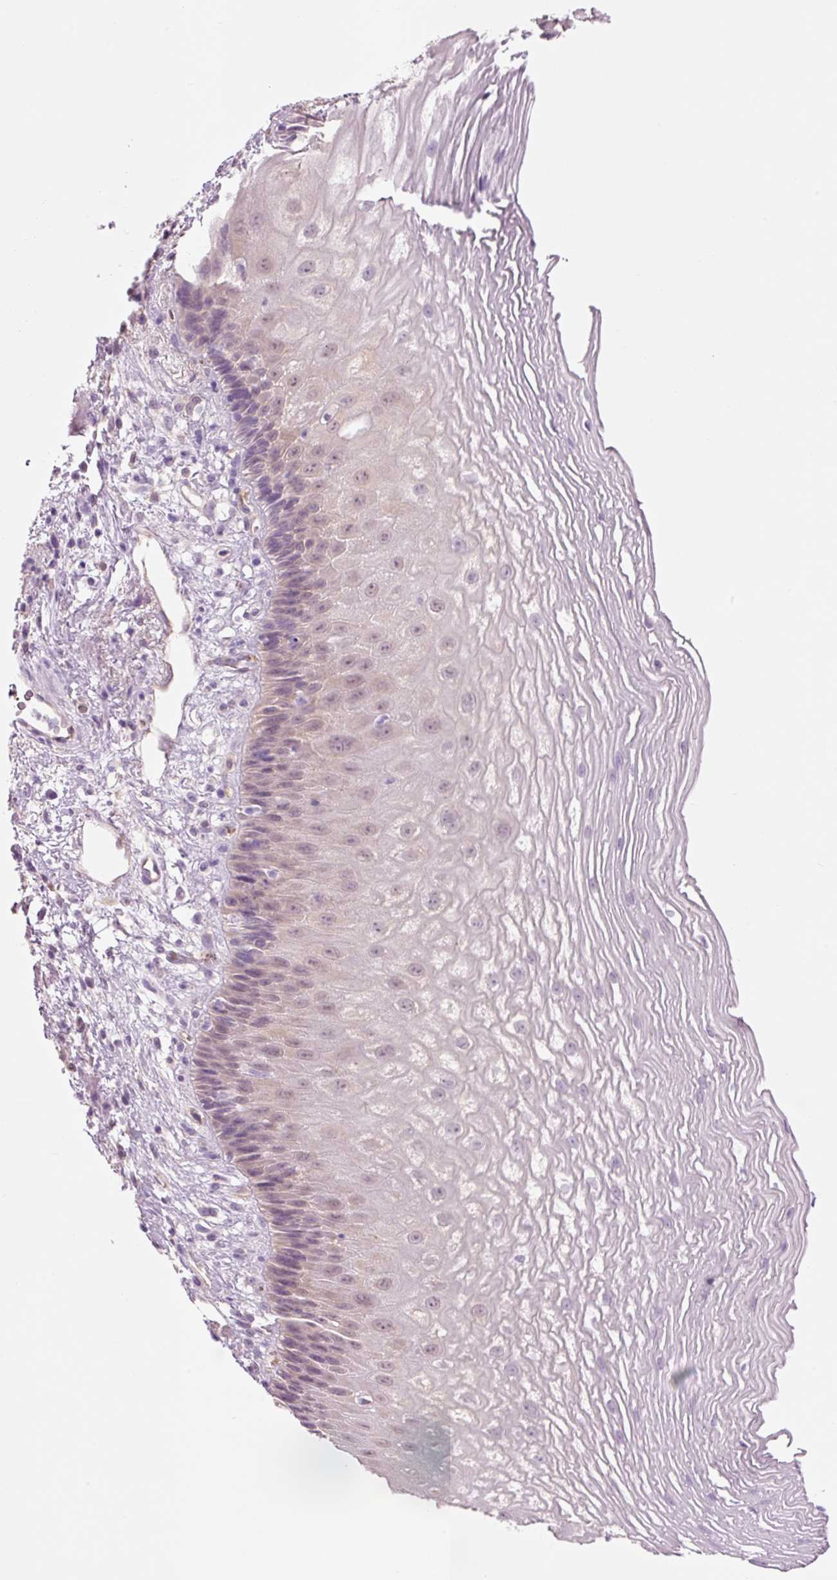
{"staining": {"intensity": "weak", "quantity": "25%-75%", "location": "nuclear"}, "tissue": "esophagus", "cell_type": "Squamous epithelial cells", "image_type": "normal", "snomed": [{"axis": "morphology", "description": "Normal tissue, NOS"}, {"axis": "topography", "description": "Esophagus"}], "caption": "Normal esophagus was stained to show a protein in brown. There is low levels of weak nuclear positivity in about 25%-75% of squamous epithelial cells. The staining is performed using DAB brown chromogen to label protein expression. The nuclei are counter-stained blue using hematoxylin.", "gene": "HSPA4L", "patient": {"sex": "male", "age": 60}}